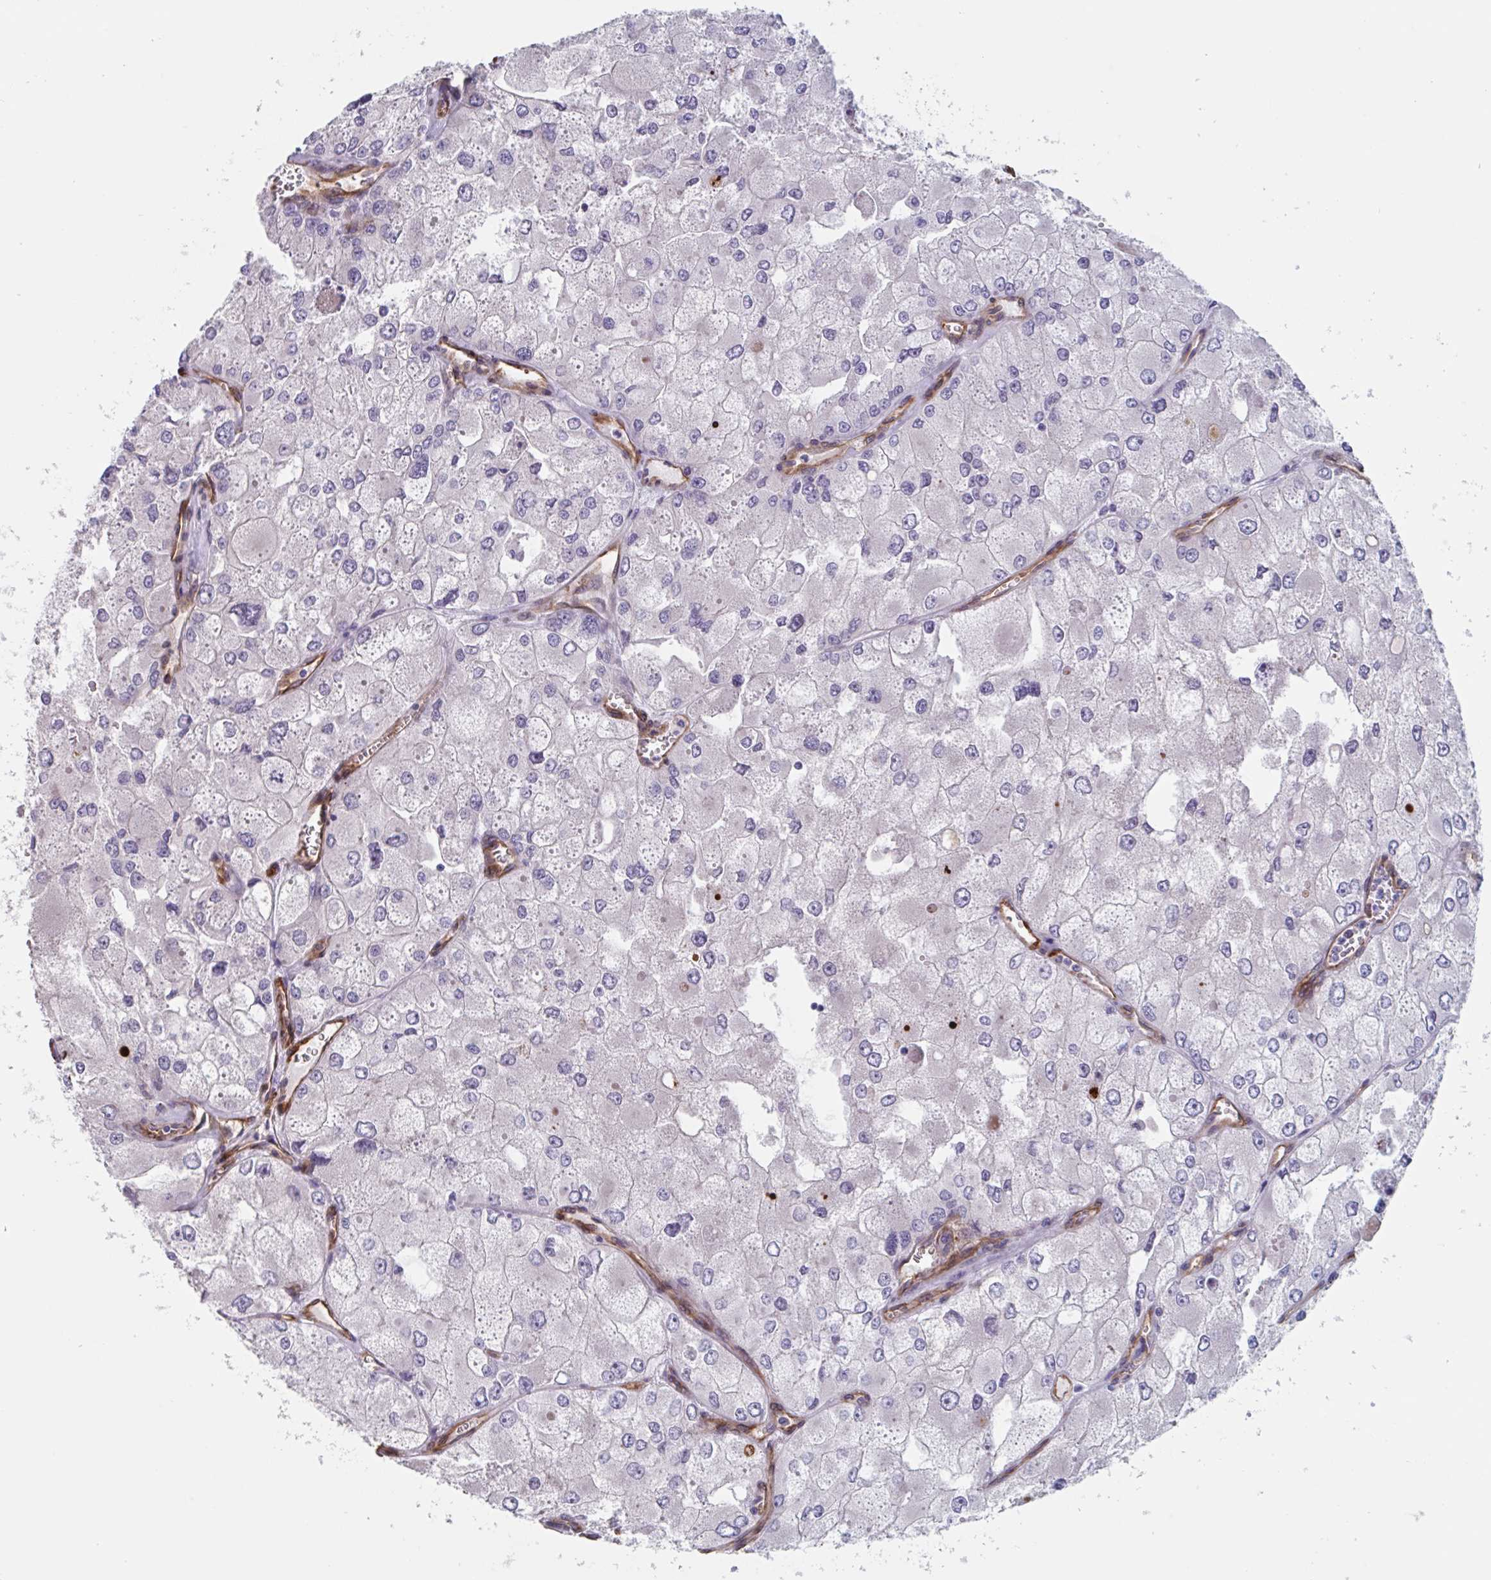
{"staining": {"intensity": "negative", "quantity": "none", "location": "none"}, "tissue": "renal cancer", "cell_type": "Tumor cells", "image_type": "cancer", "snomed": [{"axis": "morphology", "description": "Adenocarcinoma, NOS"}, {"axis": "topography", "description": "Kidney"}], "caption": "Immunohistochemistry photomicrograph of neoplastic tissue: human renal cancer (adenocarcinoma) stained with DAB exhibits no significant protein staining in tumor cells. Nuclei are stained in blue.", "gene": "CITED4", "patient": {"sex": "female", "age": 70}}